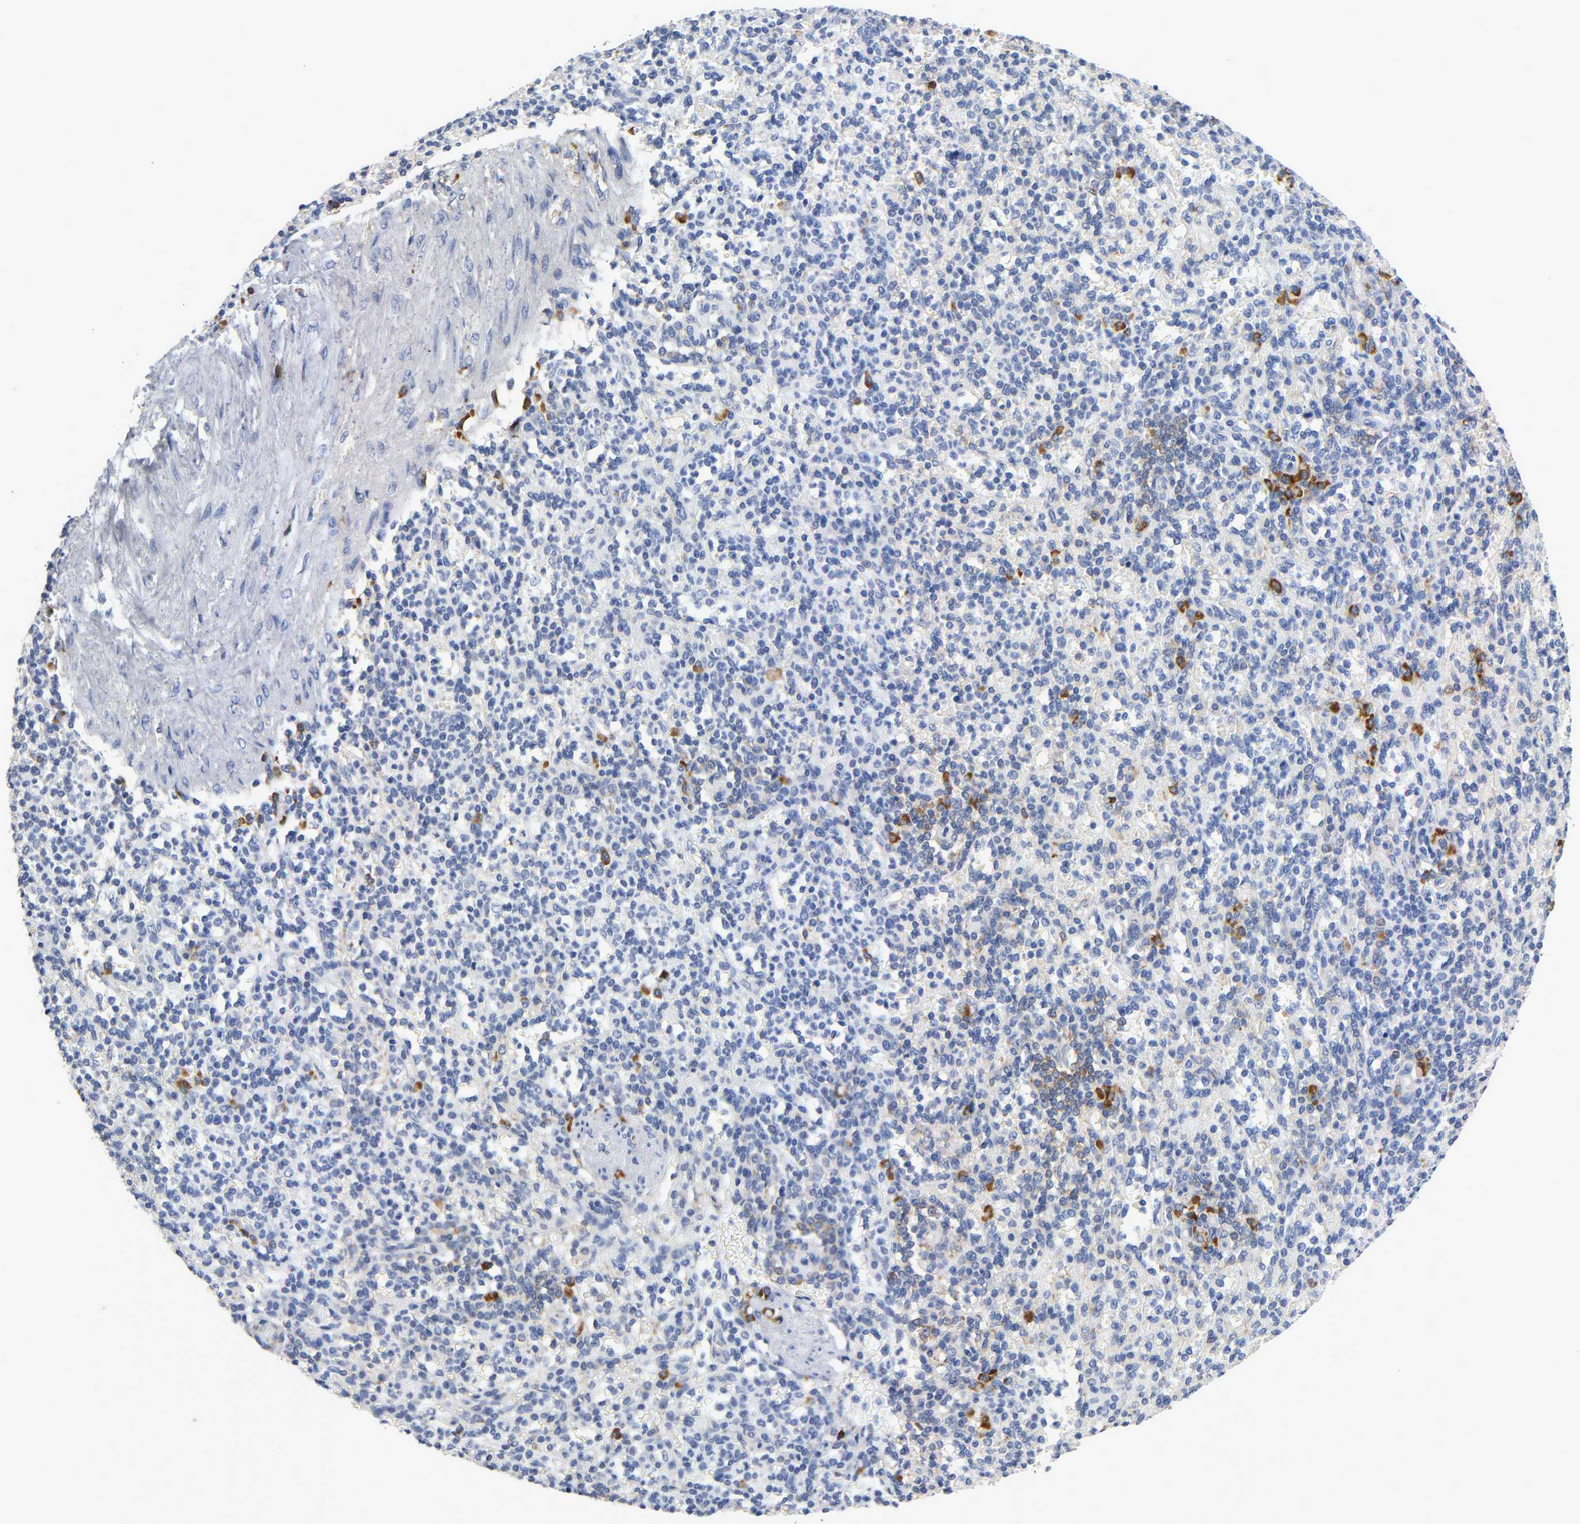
{"staining": {"intensity": "moderate", "quantity": "<25%", "location": "cytoplasmic/membranous"}, "tissue": "spleen", "cell_type": "Cells in red pulp", "image_type": "normal", "snomed": [{"axis": "morphology", "description": "Normal tissue, NOS"}, {"axis": "topography", "description": "Spleen"}], "caption": "Protein analysis of benign spleen reveals moderate cytoplasmic/membranous positivity in approximately <25% of cells in red pulp.", "gene": "REL", "patient": {"sex": "female", "age": 74}}